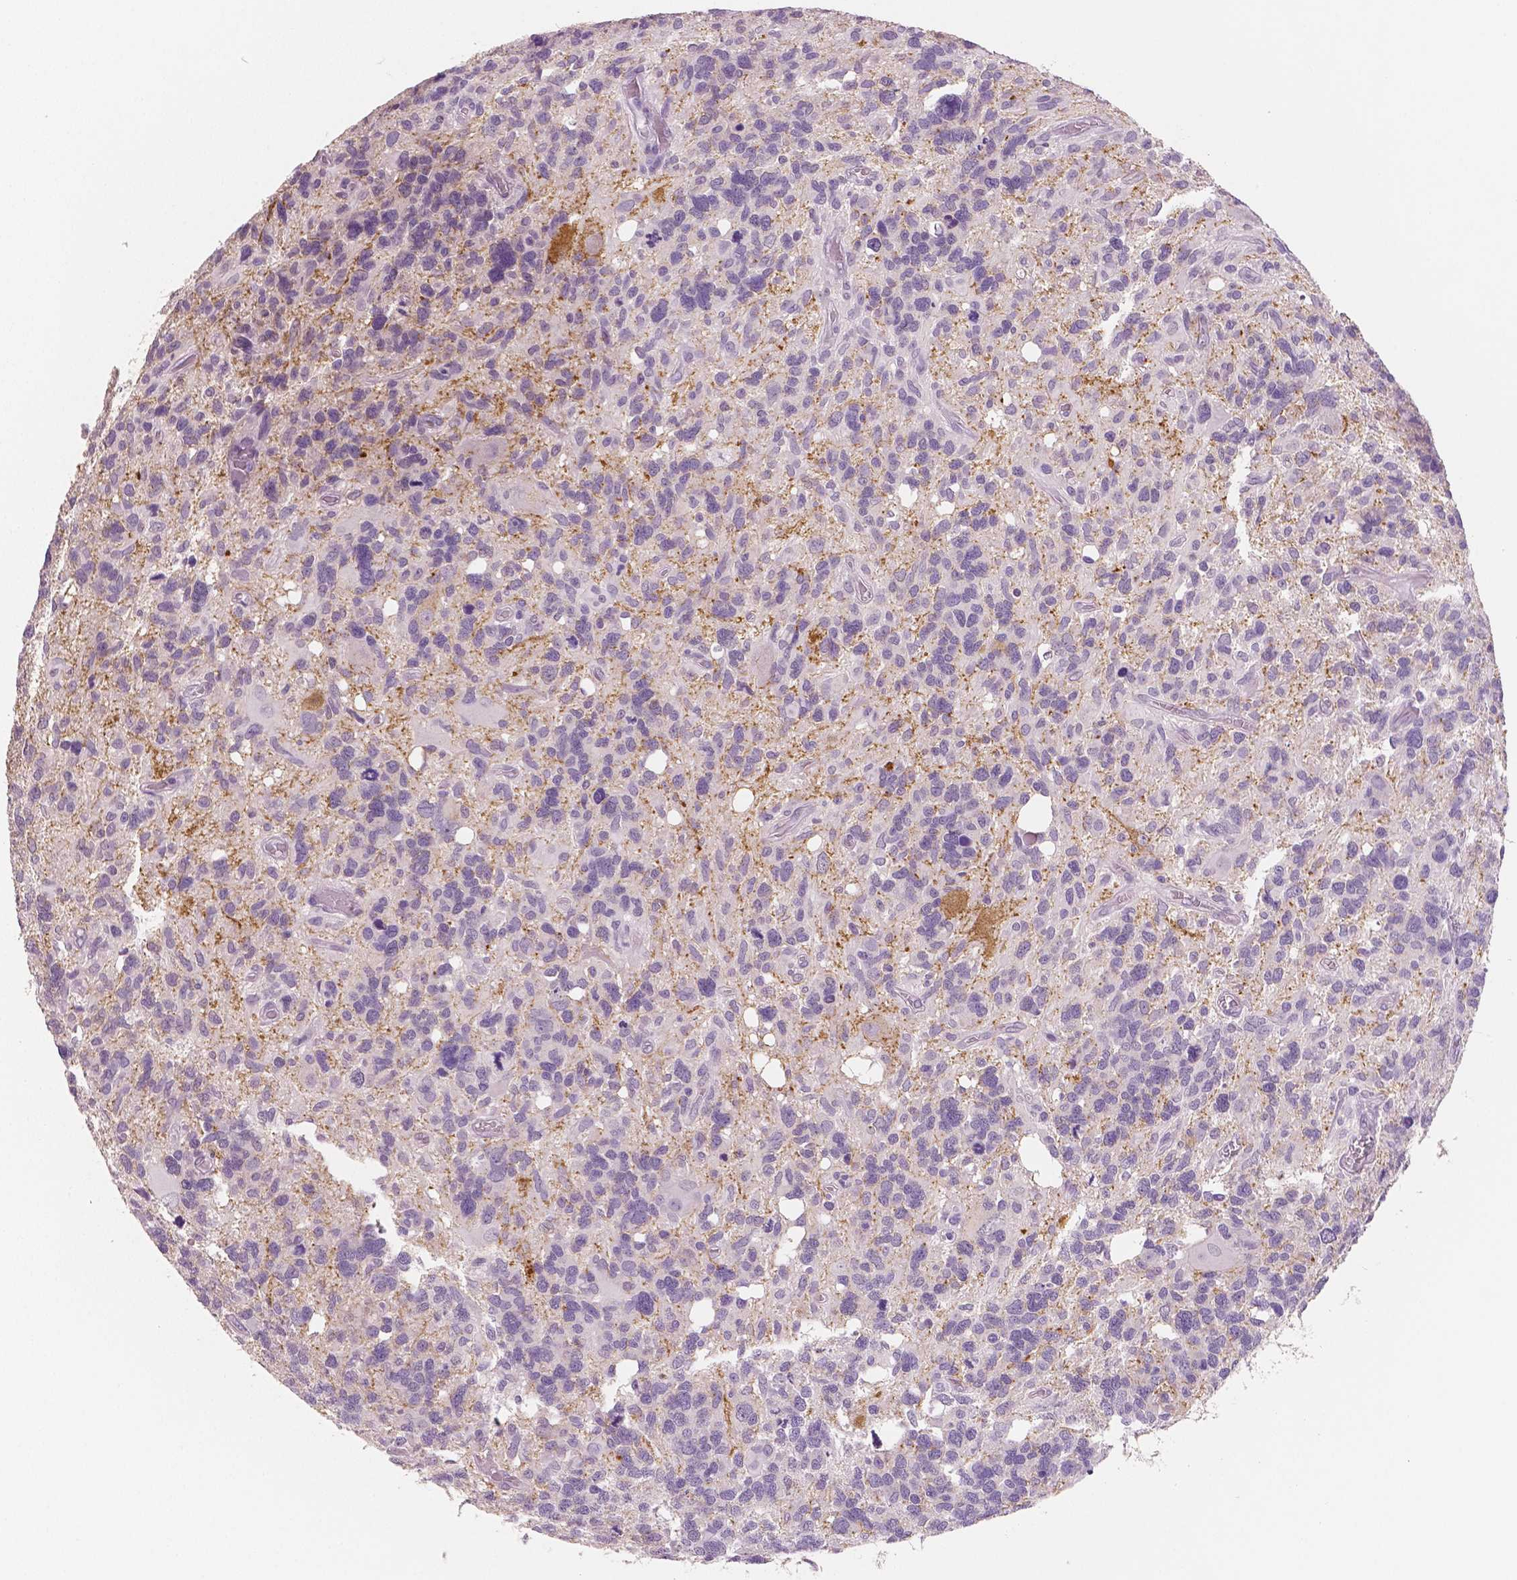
{"staining": {"intensity": "negative", "quantity": "none", "location": "none"}, "tissue": "glioma", "cell_type": "Tumor cells", "image_type": "cancer", "snomed": [{"axis": "morphology", "description": "Glioma, malignant, High grade"}, {"axis": "topography", "description": "Brain"}], "caption": "Glioma stained for a protein using immunohistochemistry reveals no expression tumor cells.", "gene": "NECAB2", "patient": {"sex": "male", "age": 49}}